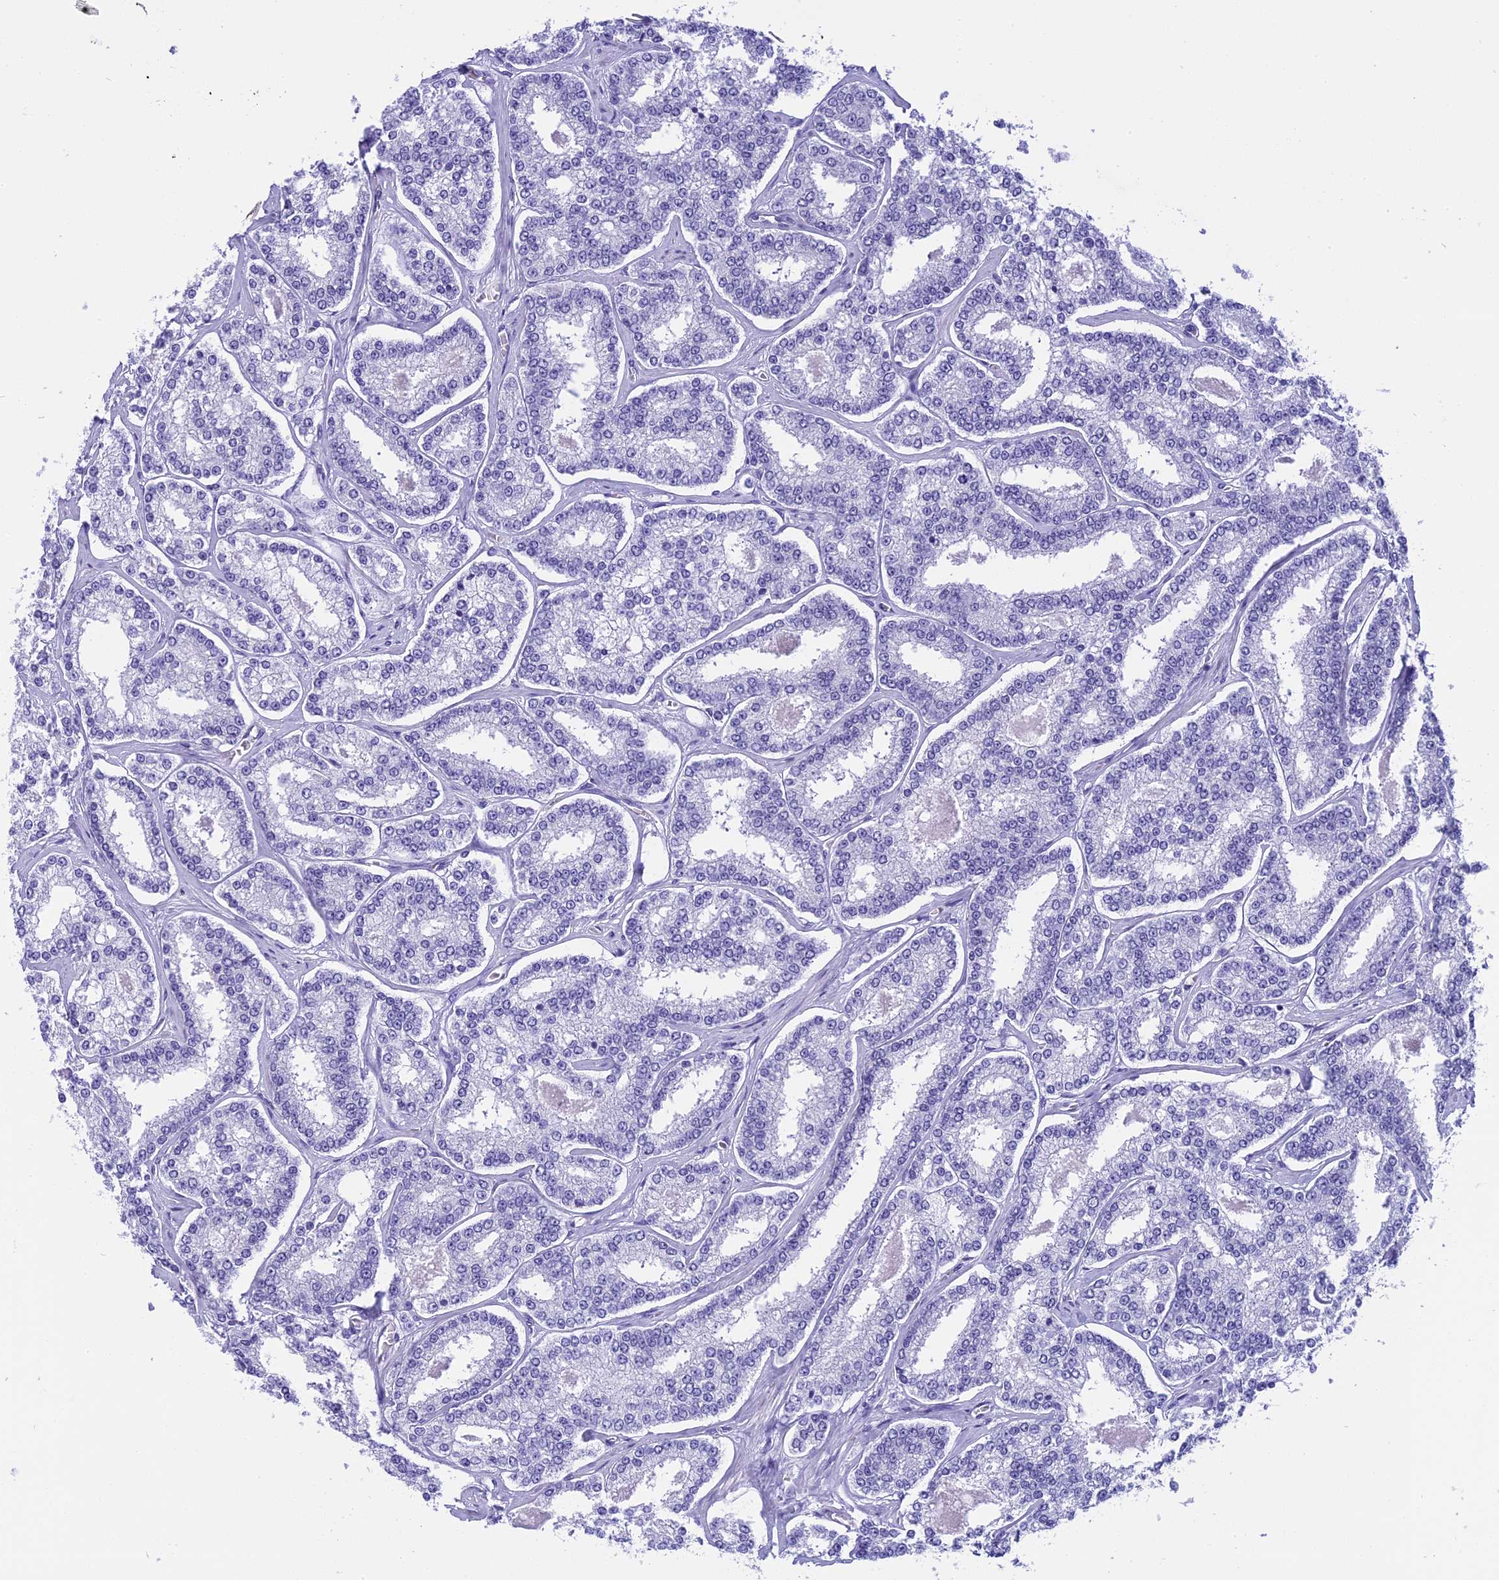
{"staining": {"intensity": "negative", "quantity": "none", "location": "none"}, "tissue": "prostate cancer", "cell_type": "Tumor cells", "image_type": "cancer", "snomed": [{"axis": "morphology", "description": "Normal tissue, NOS"}, {"axis": "morphology", "description": "Adenocarcinoma, High grade"}, {"axis": "topography", "description": "Prostate"}], "caption": "Image shows no significant protein positivity in tumor cells of prostate cancer.", "gene": "KCTD14", "patient": {"sex": "male", "age": 83}}